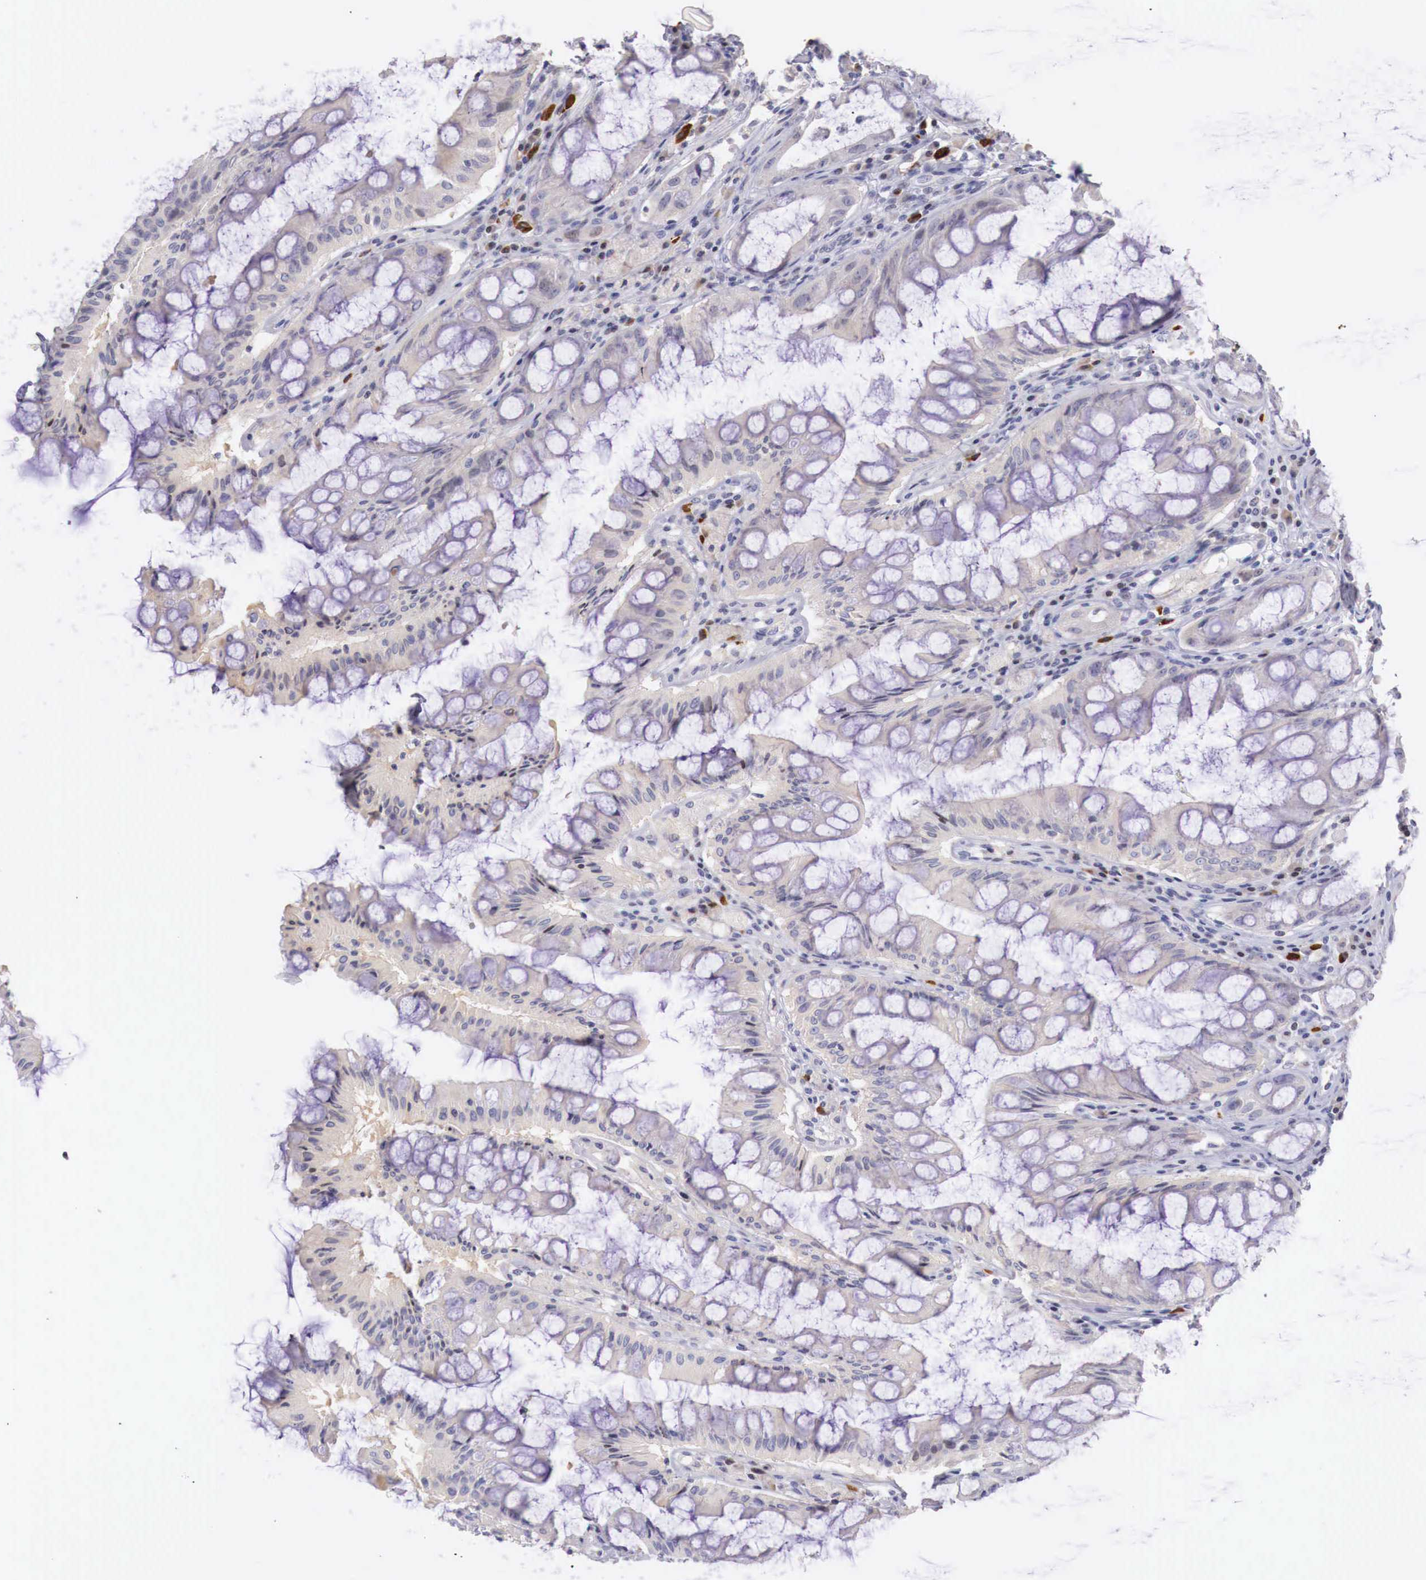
{"staining": {"intensity": "weak", "quantity": "25%-75%", "location": "cytoplasmic/membranous"}, "tissue": "rectum", "cell_type": "Glandular cells", "image_type": "normal", "snomed": [{"axis": "morphology", "description": "Normal tissue, NOS"}, {"axis": "topography", "description": "Rectum"}], "caption": "Normal rectum was stained to show a protein in brown. There is low levels of weak cytoplasmic/membranous positivity in about 25%-75% of glandular cells. (Brightfield microscopy of DAB IHC at high magnification).", "gene": "CLCN5", "patient": {"sex": "female", "age": 60}}